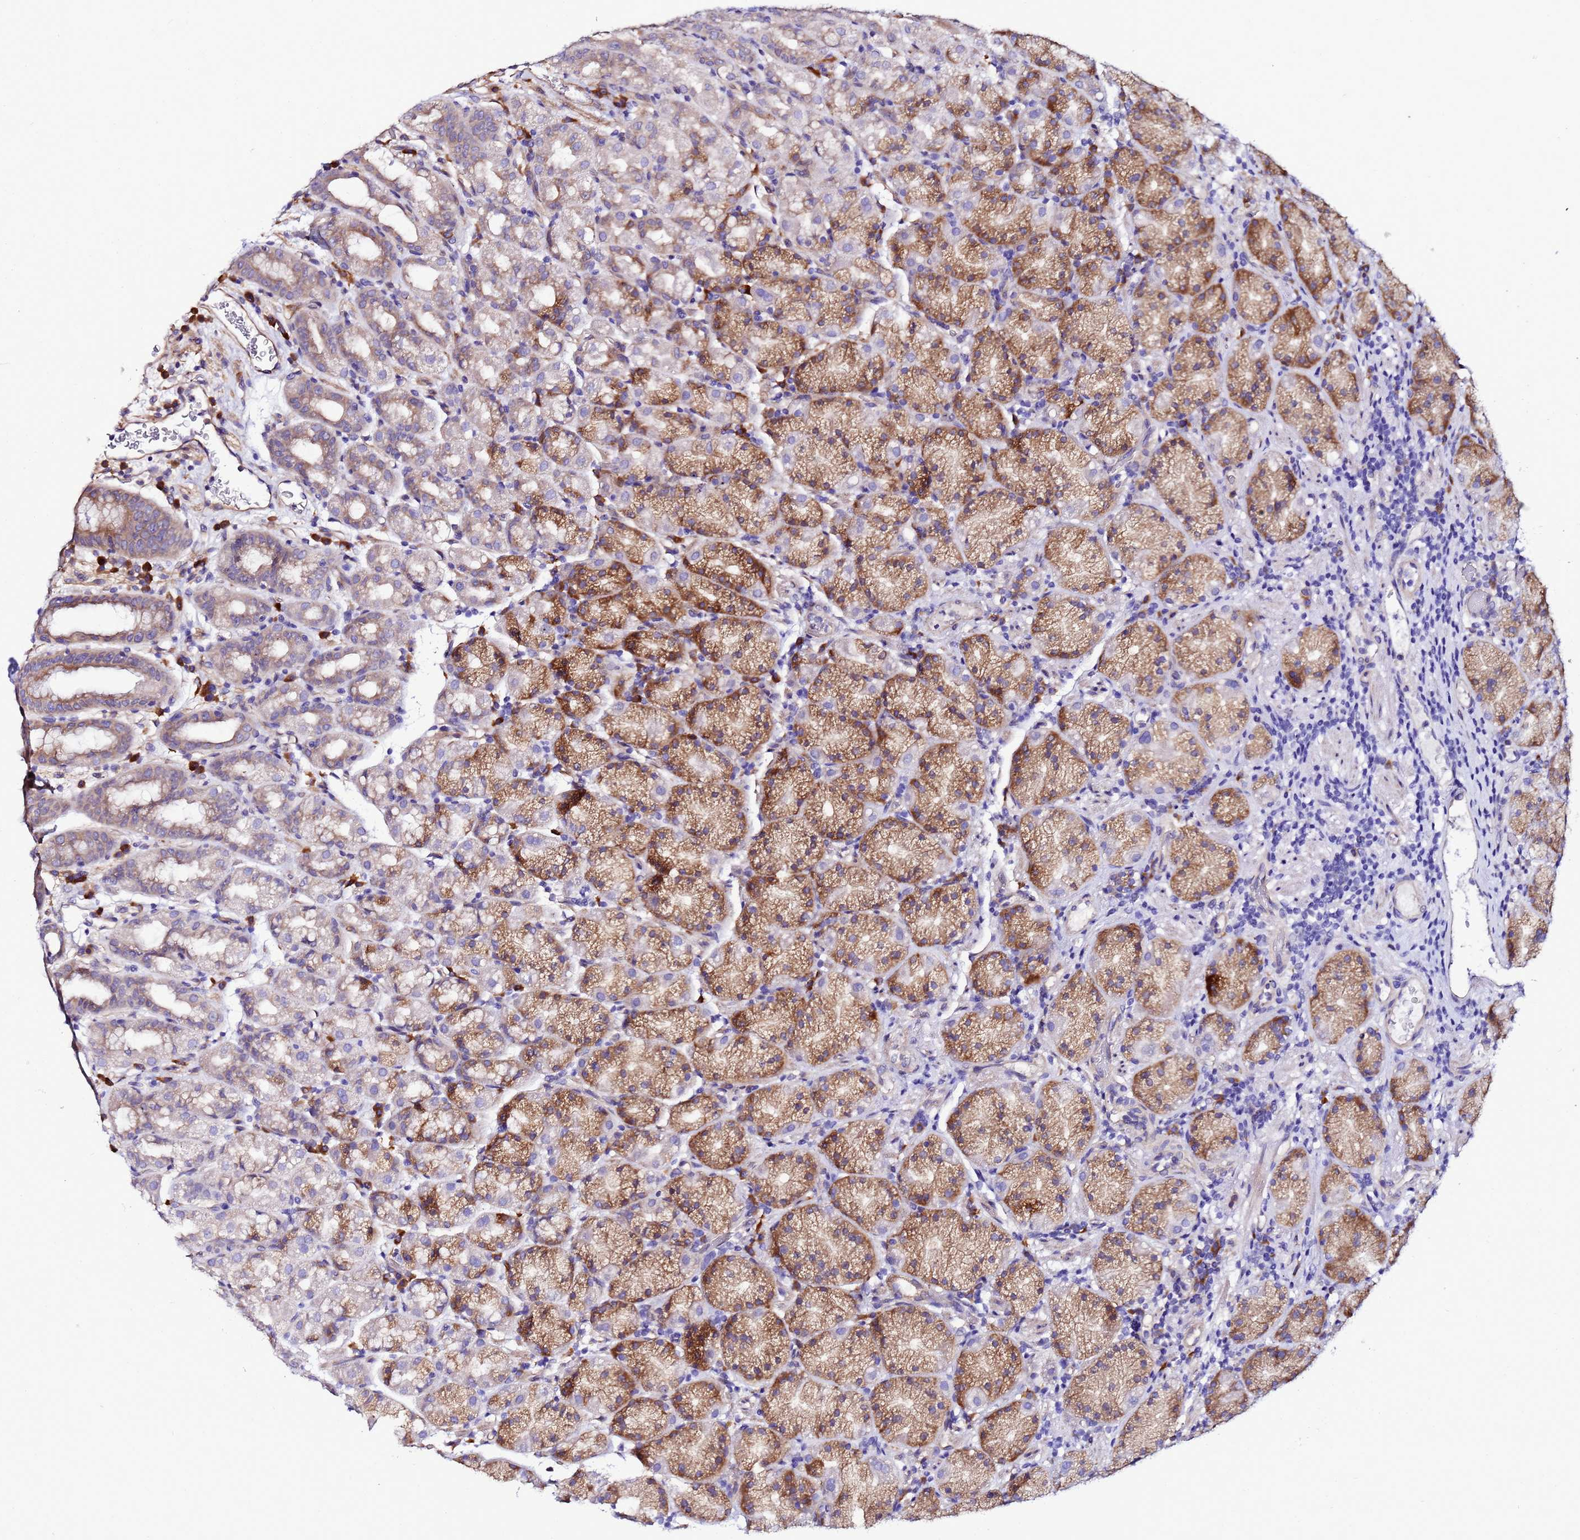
{"staining": {"intensity": "strong", "quantity": "25%-75%", "location": "cytoplasmic/membranous"}, "tissue": "stomach", "cell_type": "Glandular cells", "image_type": "normal", "snomed": [{"axis": "morphology", "description": "Normal tissue, NOS"}, {"axis": "topography", "description": "Stomach, upper"}, {"axis": "topography", "description": "Stomach, lower"}, {"axis": "topography", "description": "Small intestine"}], "caption": "High-power microscopy captured an immunohistochemistry histopathology image of normal stomach, revealing strong cytoplasmic/membranous positivity in approximately 25%-75% of glandular cells.", "gene": "JRKL", "patient": {"sex": "male", "age": 68}}